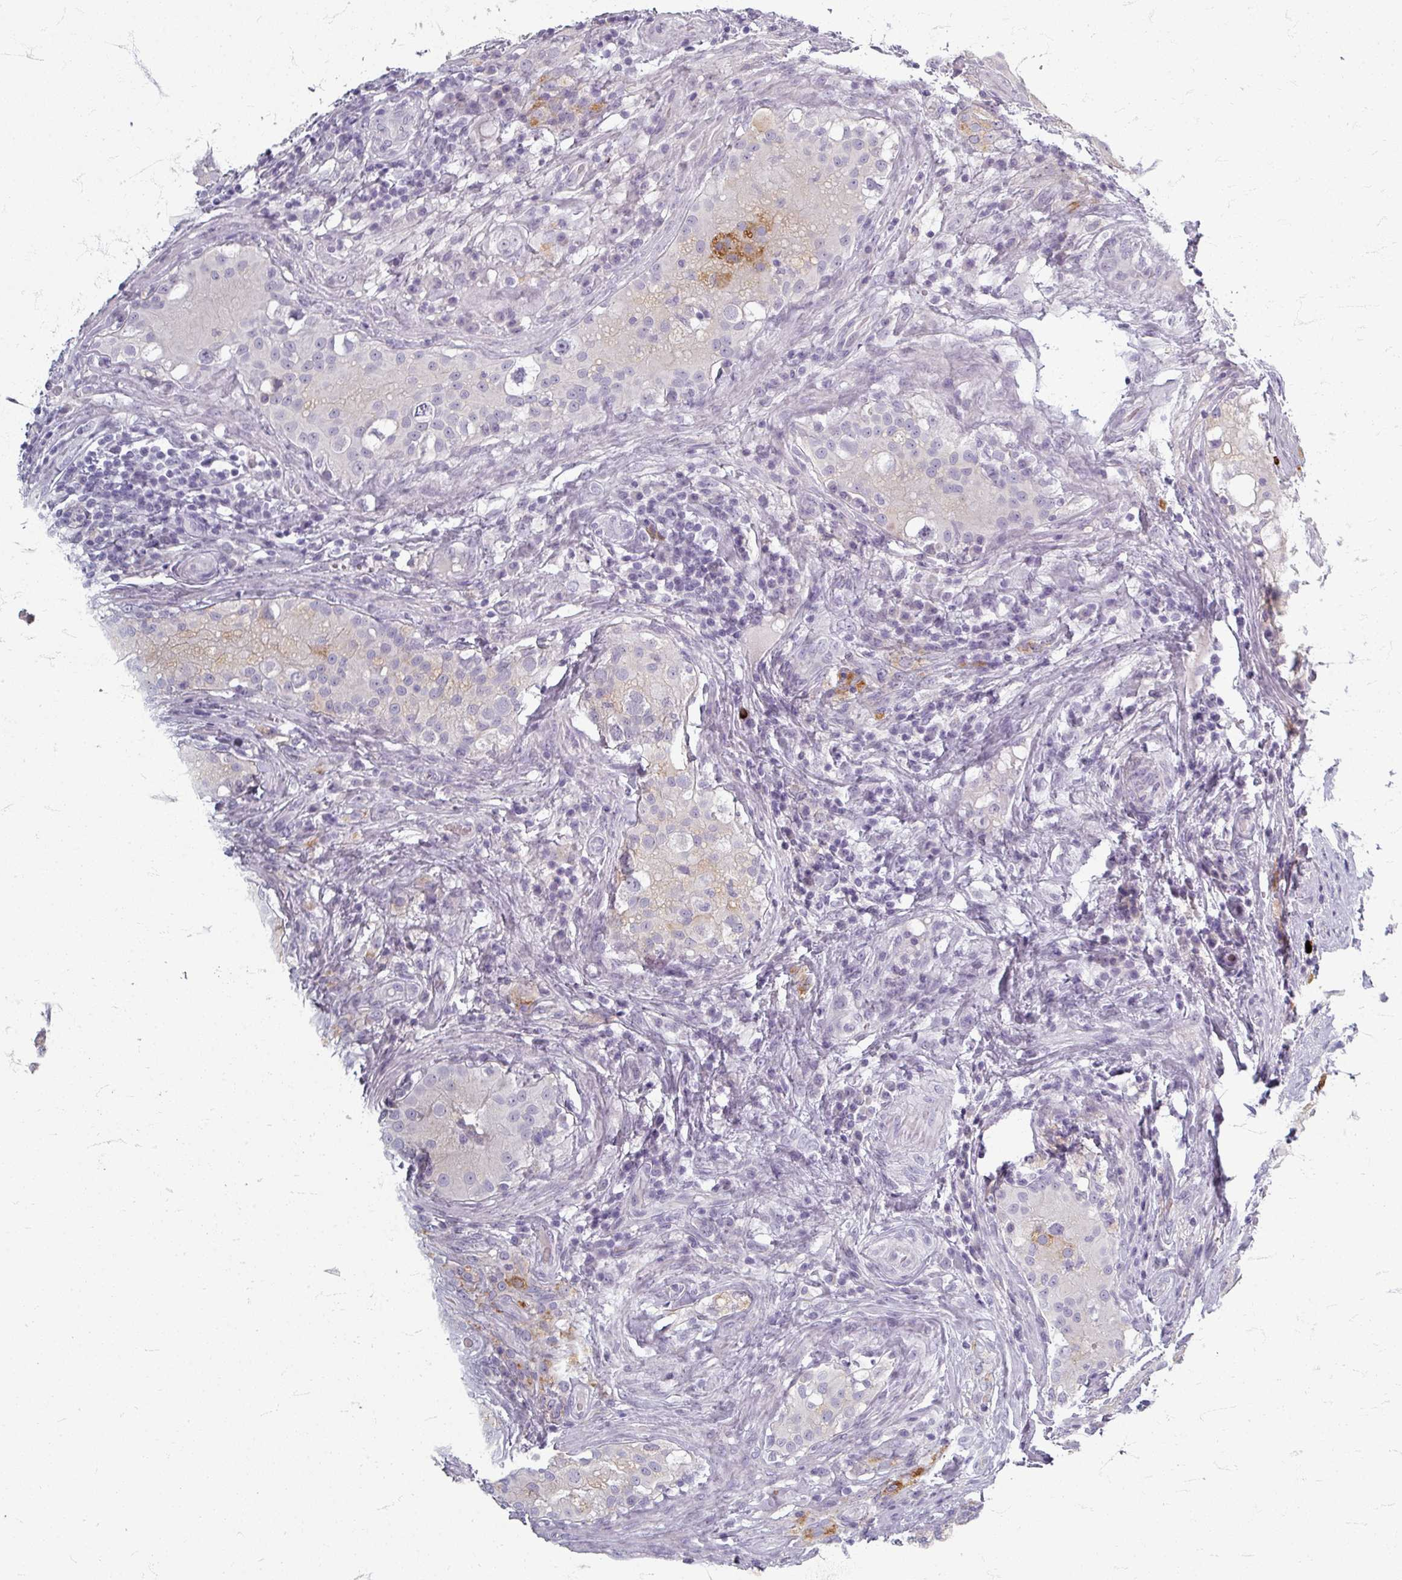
{"staining": {"intensity": "negative", "quantity": "none", "location": "none"}, "tissue": "testis cancer", "cell_type": "Tumor cells", "image_type": "cancer", "snomed": [{"axis": "morphology", "description": "Carcinoma, Embryonal, NOS"}, {"axis": "topography", "description": "Testis"}], "caption": "Tumor cells show no significant positivity in testis cancer (embryonal carcinoma). (DAB immunohistochemistry, high magnification).", "gene": "ZNF878", "patient": {"sex": "male", "age": 31}}